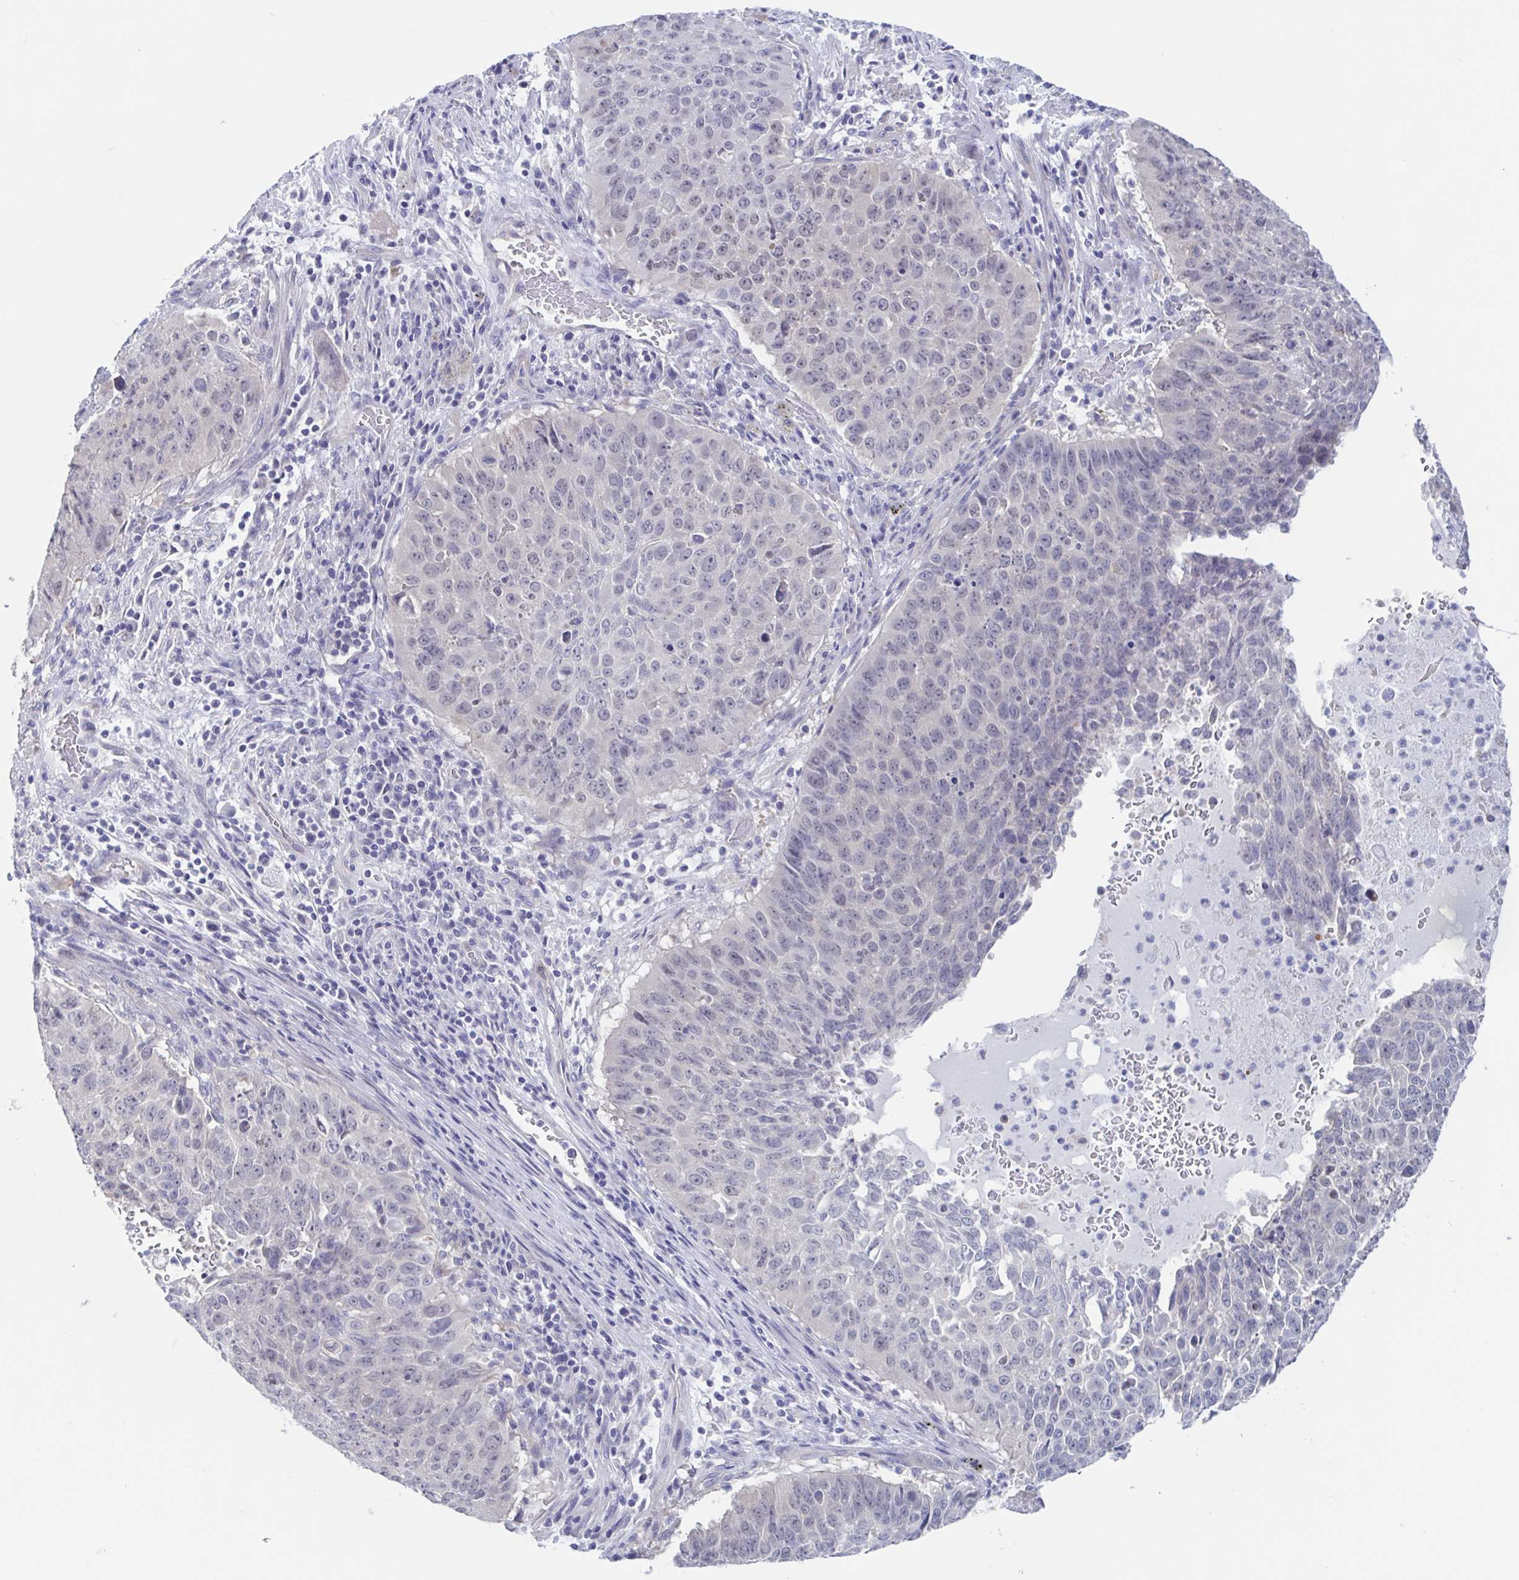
{"staining": {"intensity": "negative", "quantity": "none", "location": "none"}, "tissue": "lung cancer", "cell_type": "Tumor cells", "image_type": "cancer", "snomed": [{"axis": "morphology", "description": "Normal tissue, NOS"}, {"axis": "morphology", "description": "Squamous cell carcinoma, NOS"}, {"axis": "topography", "description": "Bronchus"}, {"axis": "topography", "description": "Lung"}], "caption": "DAB (3,3'-diaminobenzidine) immunohistochemical staining of human lung squamous cell carcinoma demonstrates no significant expression in tumor cells.", "gene": "TEX12", "patient": {"sex": "male", "age": 64}}